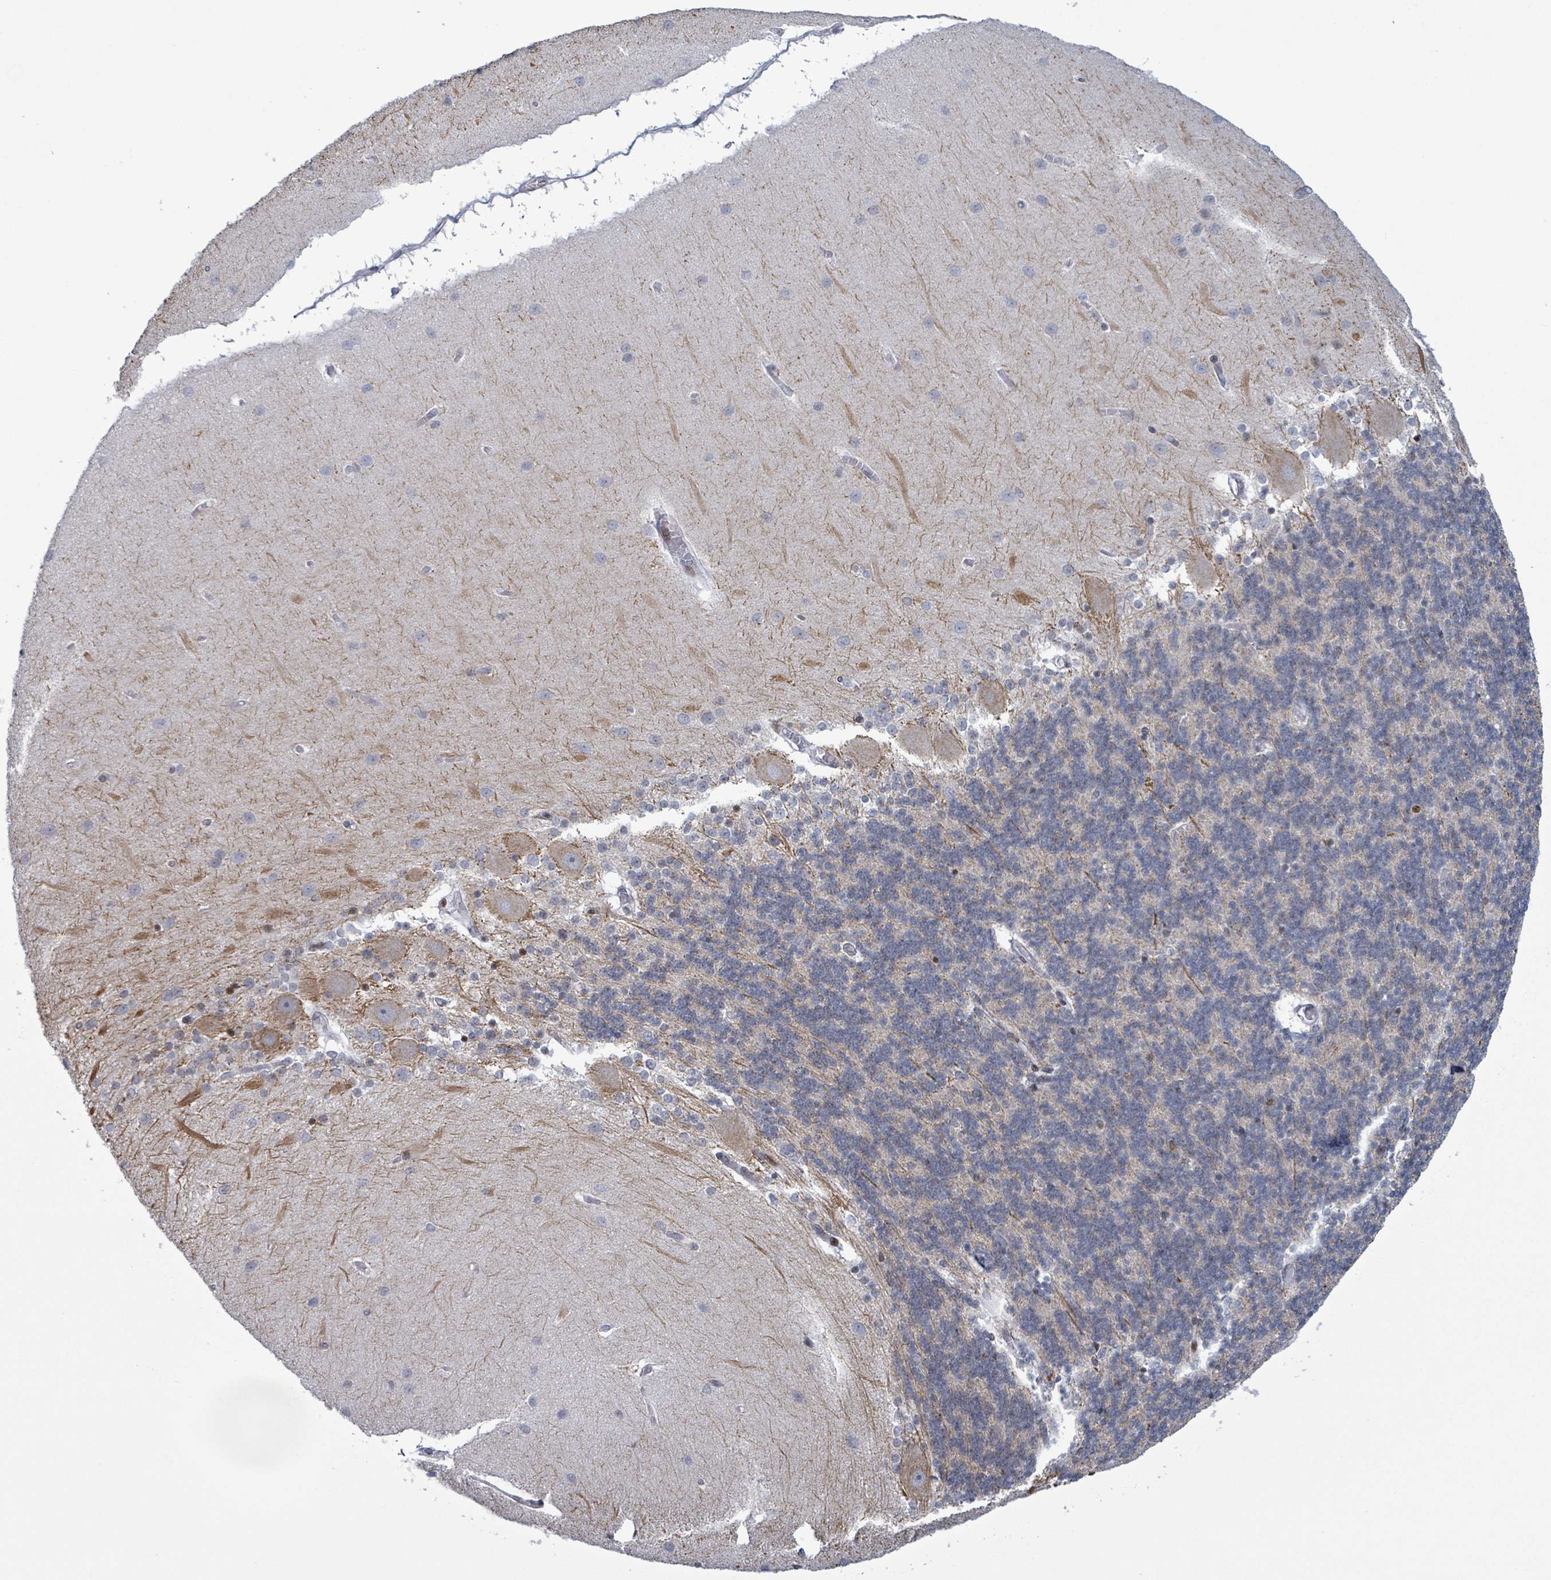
{"staining": {"intensity": "weak", "quantity": "25%-75%", "location": "cytoplasmic/membranous"}, "tissue": "cerebellum", "cell_type": "Cells in granular layer", "image_type": "normal", "snomed": [{"axis": "morphology", "description": "Normal tissue, NOS"}, {"axis": "topography", "description": "Cerebellum"}], "caption": "The image exhibits immunohistochemical staining of normal cerebellum. There is weak cytoplasmic/membranous staining is identified in about 25%-75% of cells in granular layer. Ihc stains the protein in brown and the nuclei are stained blue.", "gene": "FNDC4", "patient": {"sex": "female", "age": 54}}